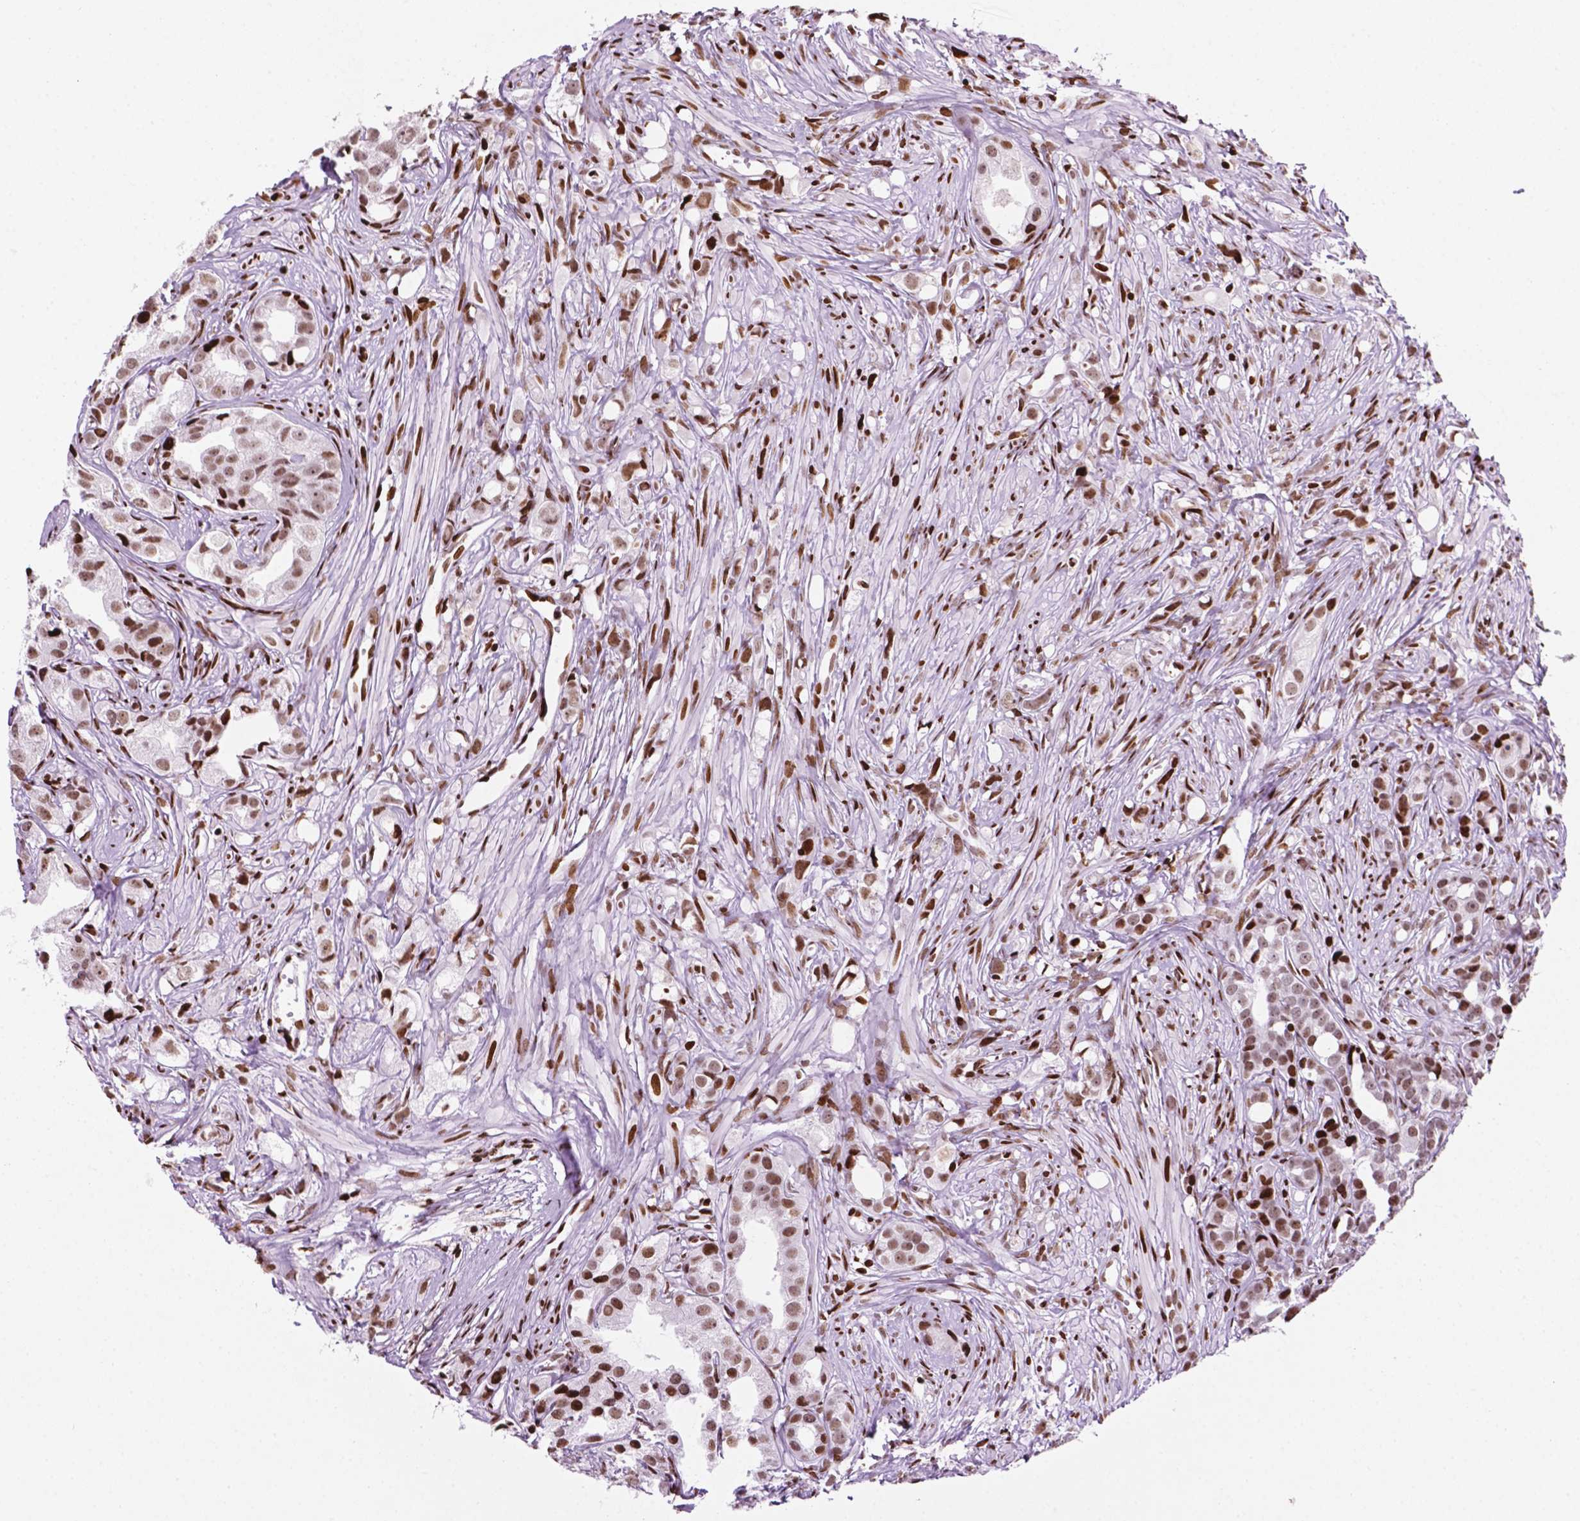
{"staining": {"intensity": "moderate", "quantity": ">75%", "location": "nuclear"}, "tissue": "prostate cancer", "cell_type": "Tumor cells", "image_type": "cancer", "snomed": [{"axis": "morphology", "description": "Adenocarcinoma, High grade"}, {"axis": "topography", "description": "Prostate"}], "caption": "Protein analysis of prostate cancer (adenocarcinoma (high-grade)) tissue reveals moderate nuclear positivity in approximately >75% of tumor cells. (DAB = brown stain, brightfield microscopy at high magnification).", "gene": "TMEM250", "patient": {"sex": "male", "age": 75}}